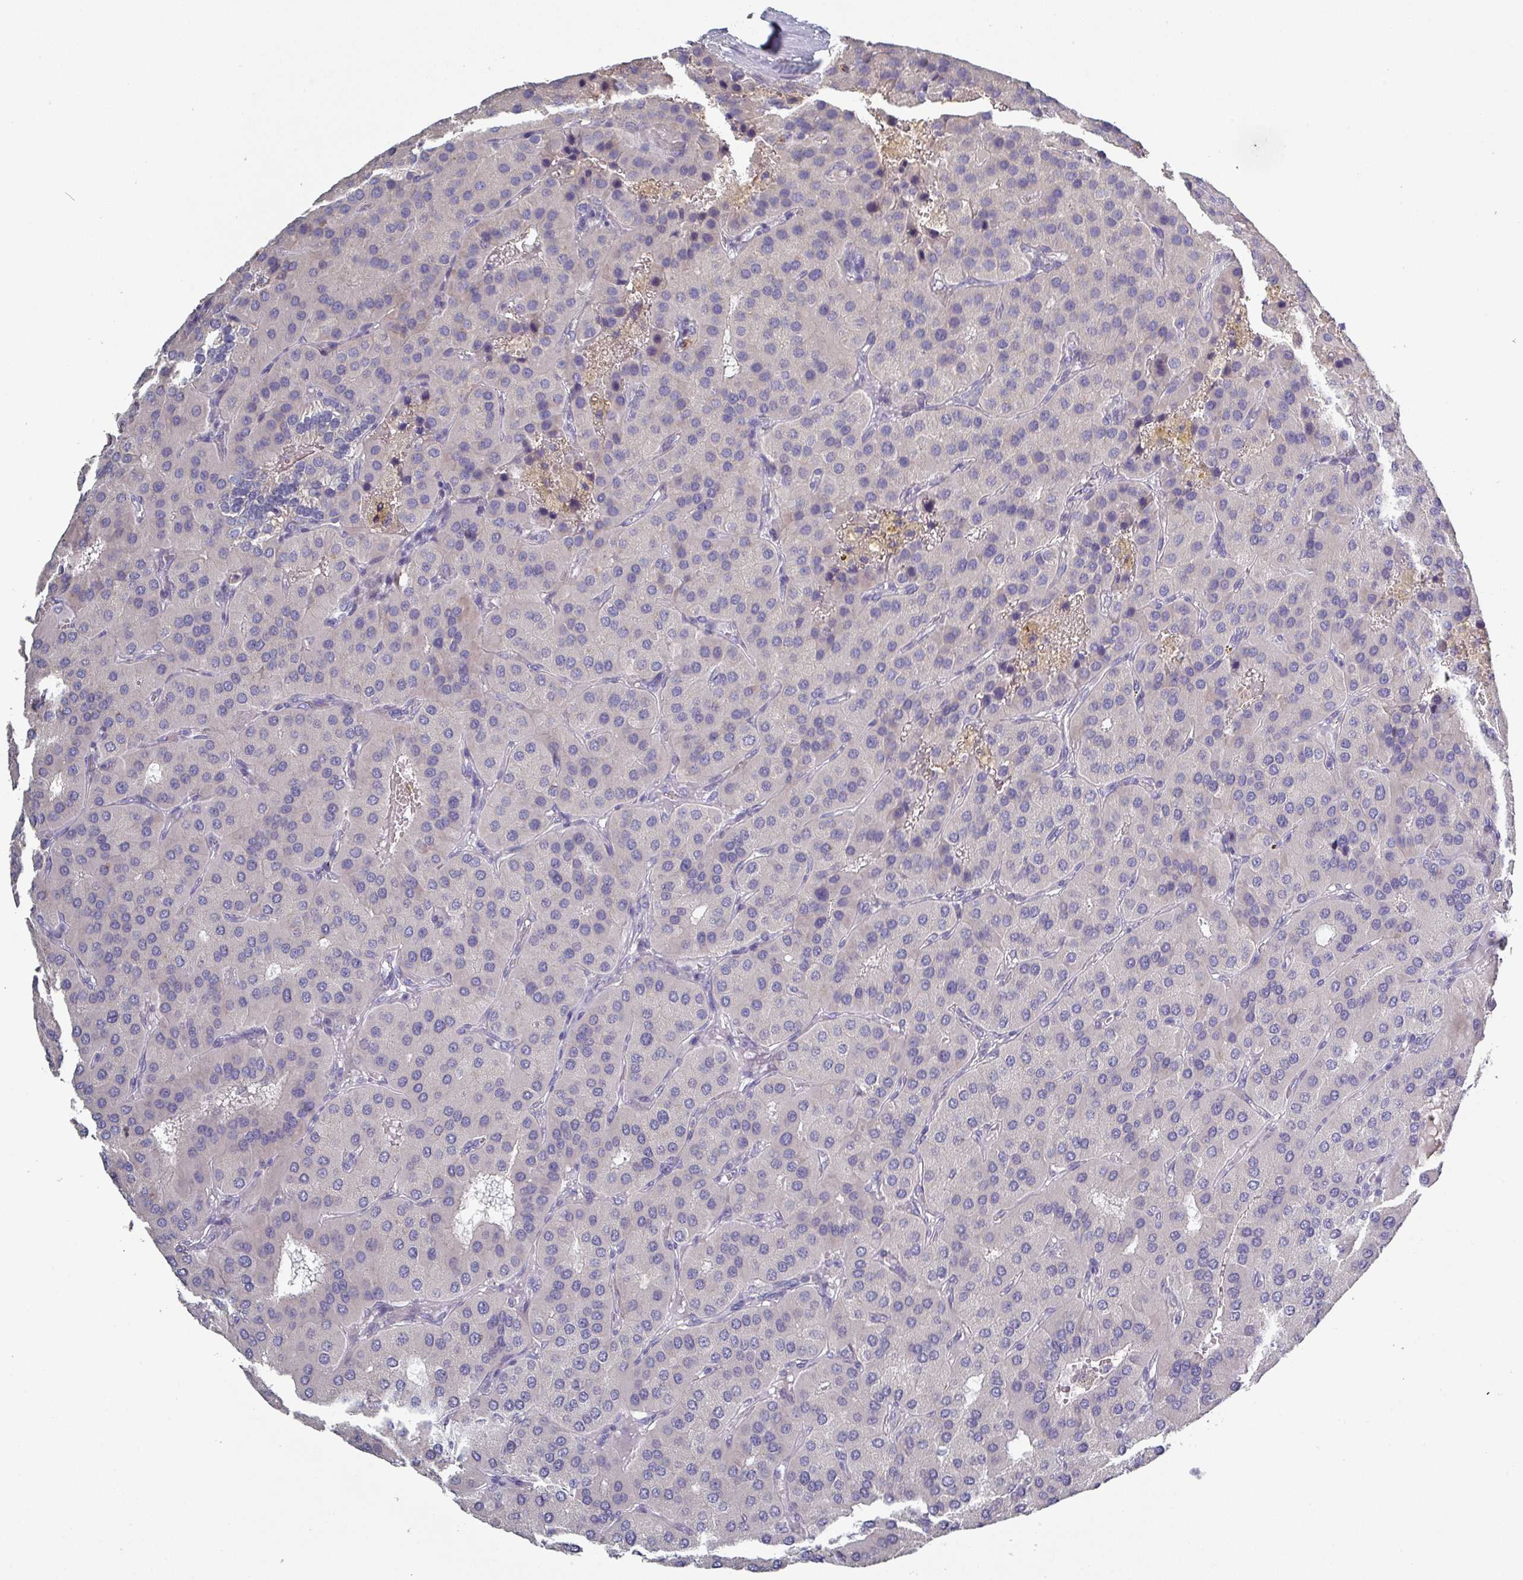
{"staining": {"intensity": "negative", "quantity": "none", "location": "none"}, "tissue": "parathyroid gland", "cell_type": "Glandular cells", "image_type": "normal", "snomed": [{"axis": "morphology", "description": "Normal tissue, NOS"}, {"axis": "morphology", "description": "Adenoma, NOS"}, {"axis": "topography", "description": "Parathyroid gland"}], "caption": "A photomicrograph of human parathyroid gland is negative for staining in glandular cells. (DAB (3,3'-diaminobenzidine) IHC with hematoxylin counter stain).", "gene": "PRAMEF7", "patient": {"sex": "female", "age": 86}}